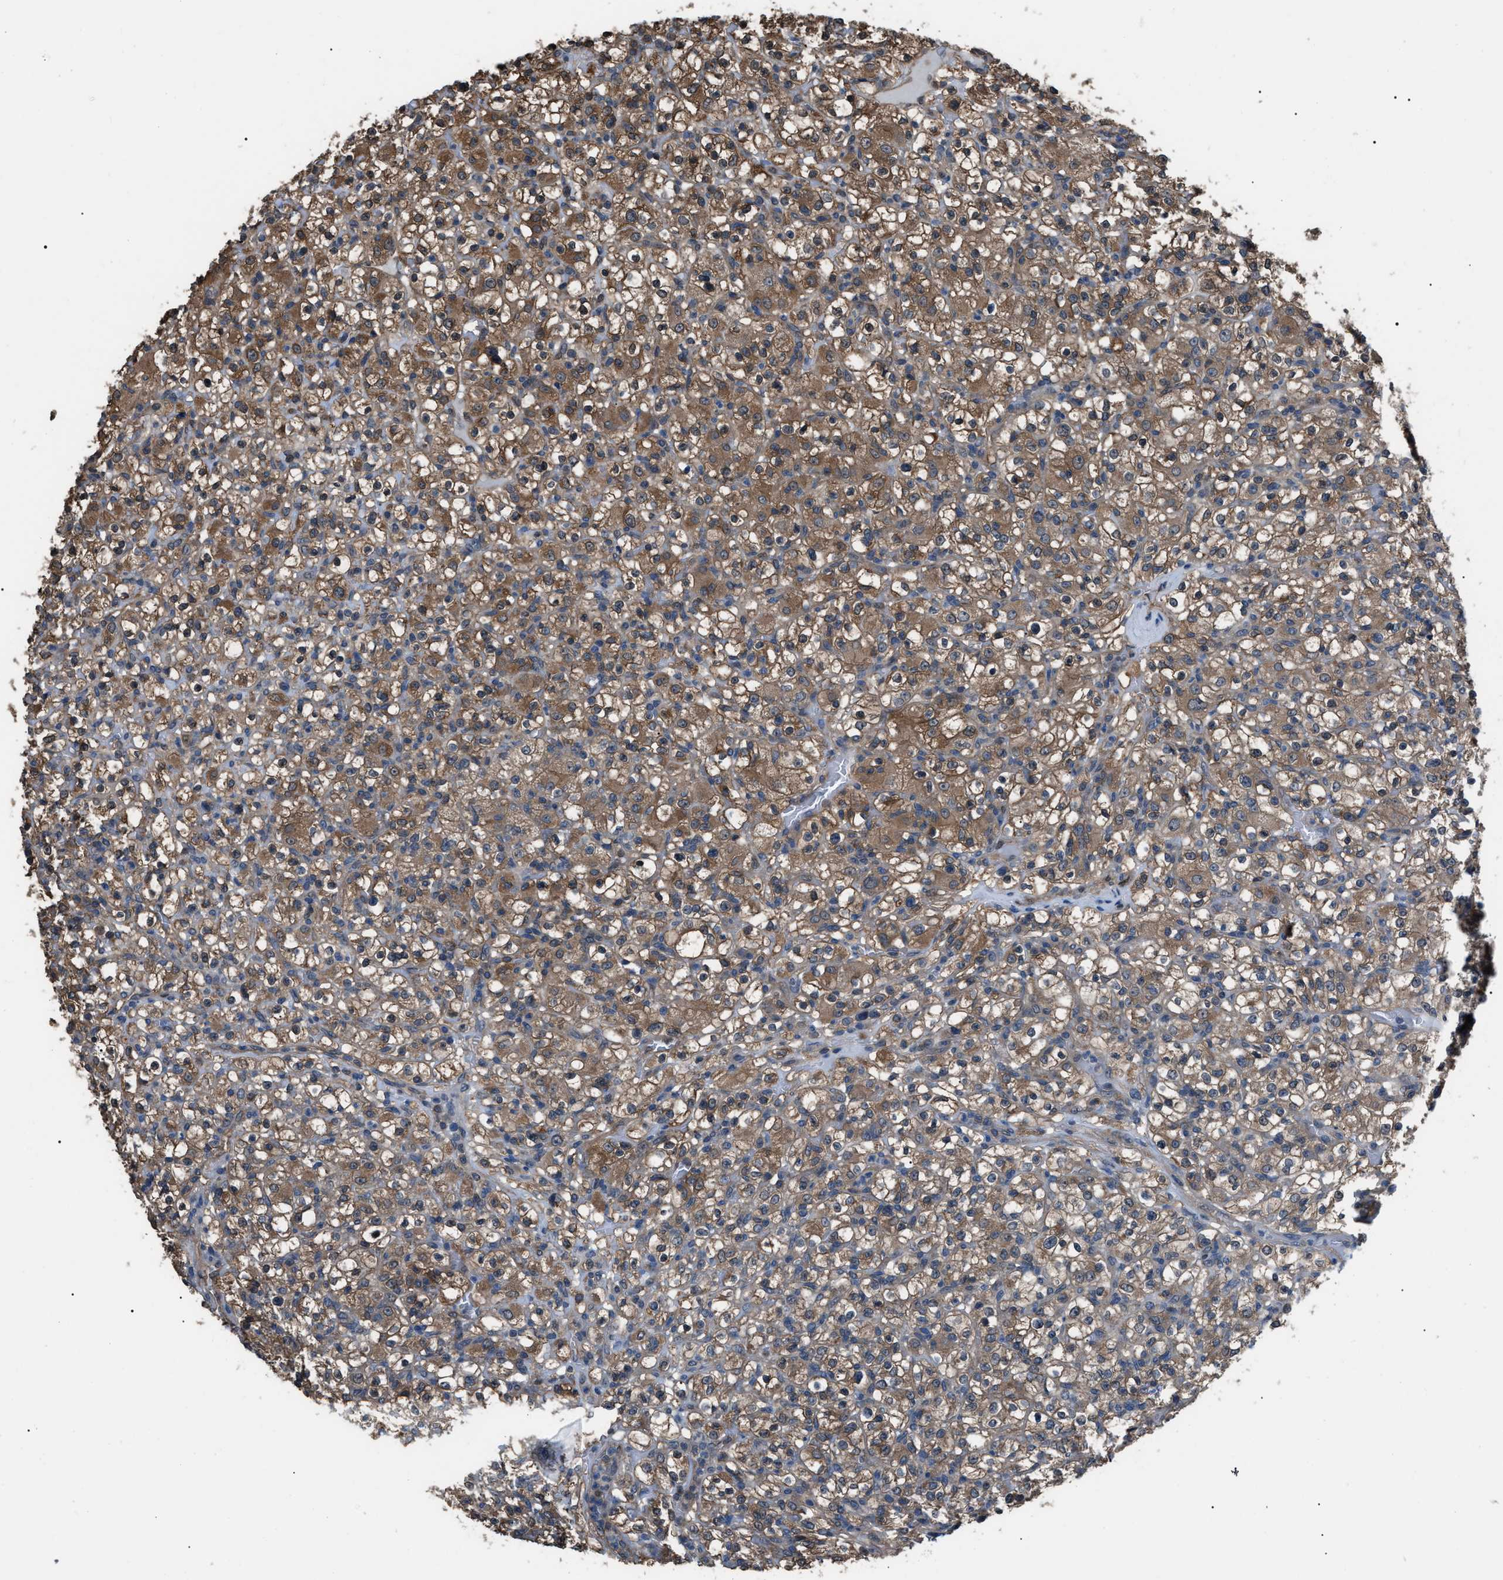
{"staining": {"intensity": "moderate", "quantity": ">75%", "location": "cytoplasmic/membranous"}, "tissue": "renal cancer", "cell_type": "Tumor cells", "image_type": "cancer", "snomed": [{"axis": "morphology", "description": "Normal tissue, NOS"}, {"axis": "morphology", "description": "Adenocarcinoma, NOS"}, {"axis": "topography", "description": "Kidney"}], "caption": "Protein analysis of renal cancer tissue reveals moderate cytoplasmic/membranous staining in about >75% of tumor cells.", "gene": "PDCD5", "patient": {"sex": "female", "age": 72}}